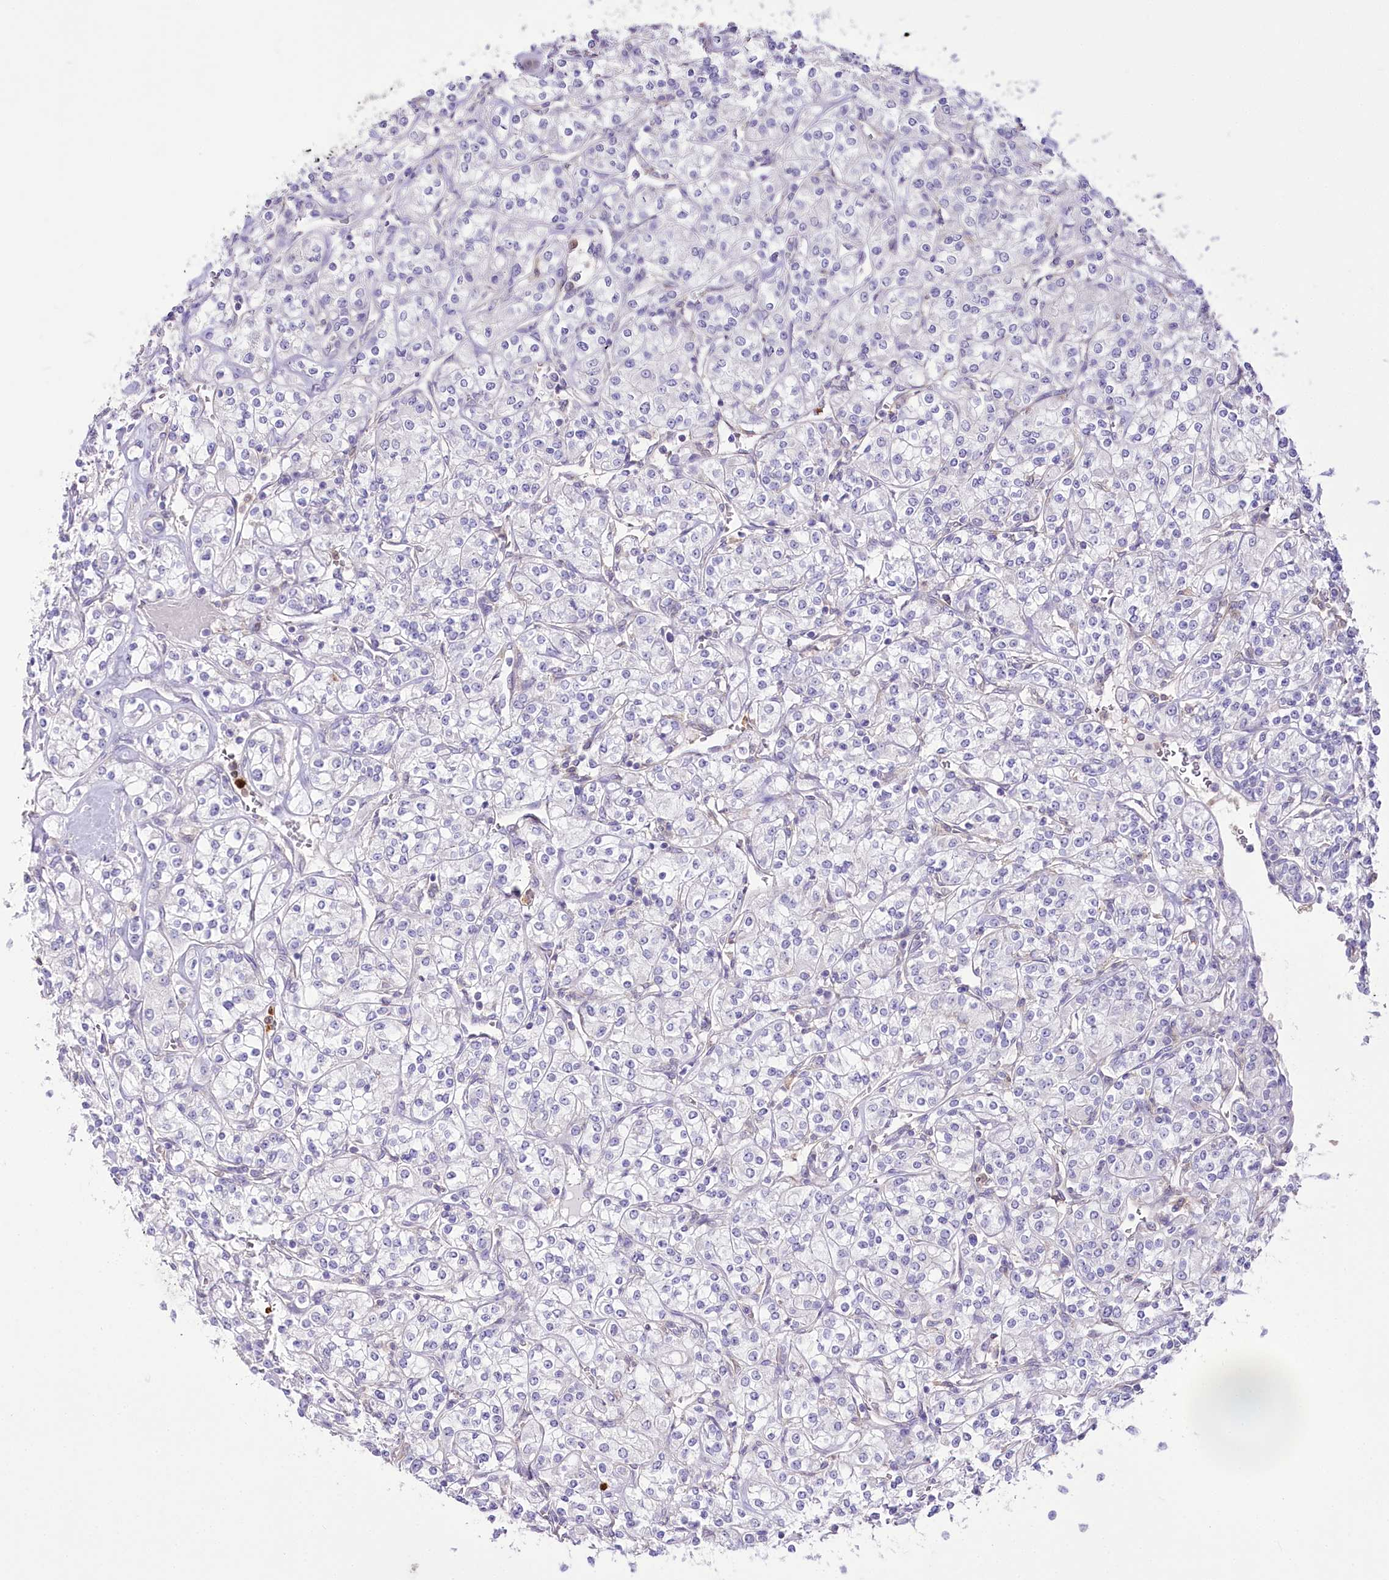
{"staining": {"intensity": "negative", "quantity": "none", "location": "none"}, "tissue": "renal cancer", "cell_type": "Tumor cells", "image_type": "cancer", "snomed": [{"axis": "morphology", "description": "Adenocarcinoma, NOS"}, {"axis": "topography", "description": "Kidney"}], "caption": "The immunohistochemistry (IHC) micrograph has no significant positivity in tumor cells of adenocarcinoma (renal) tissue.", "gene": "DPYD", "patient": {"sex": "male", "age": 77}}